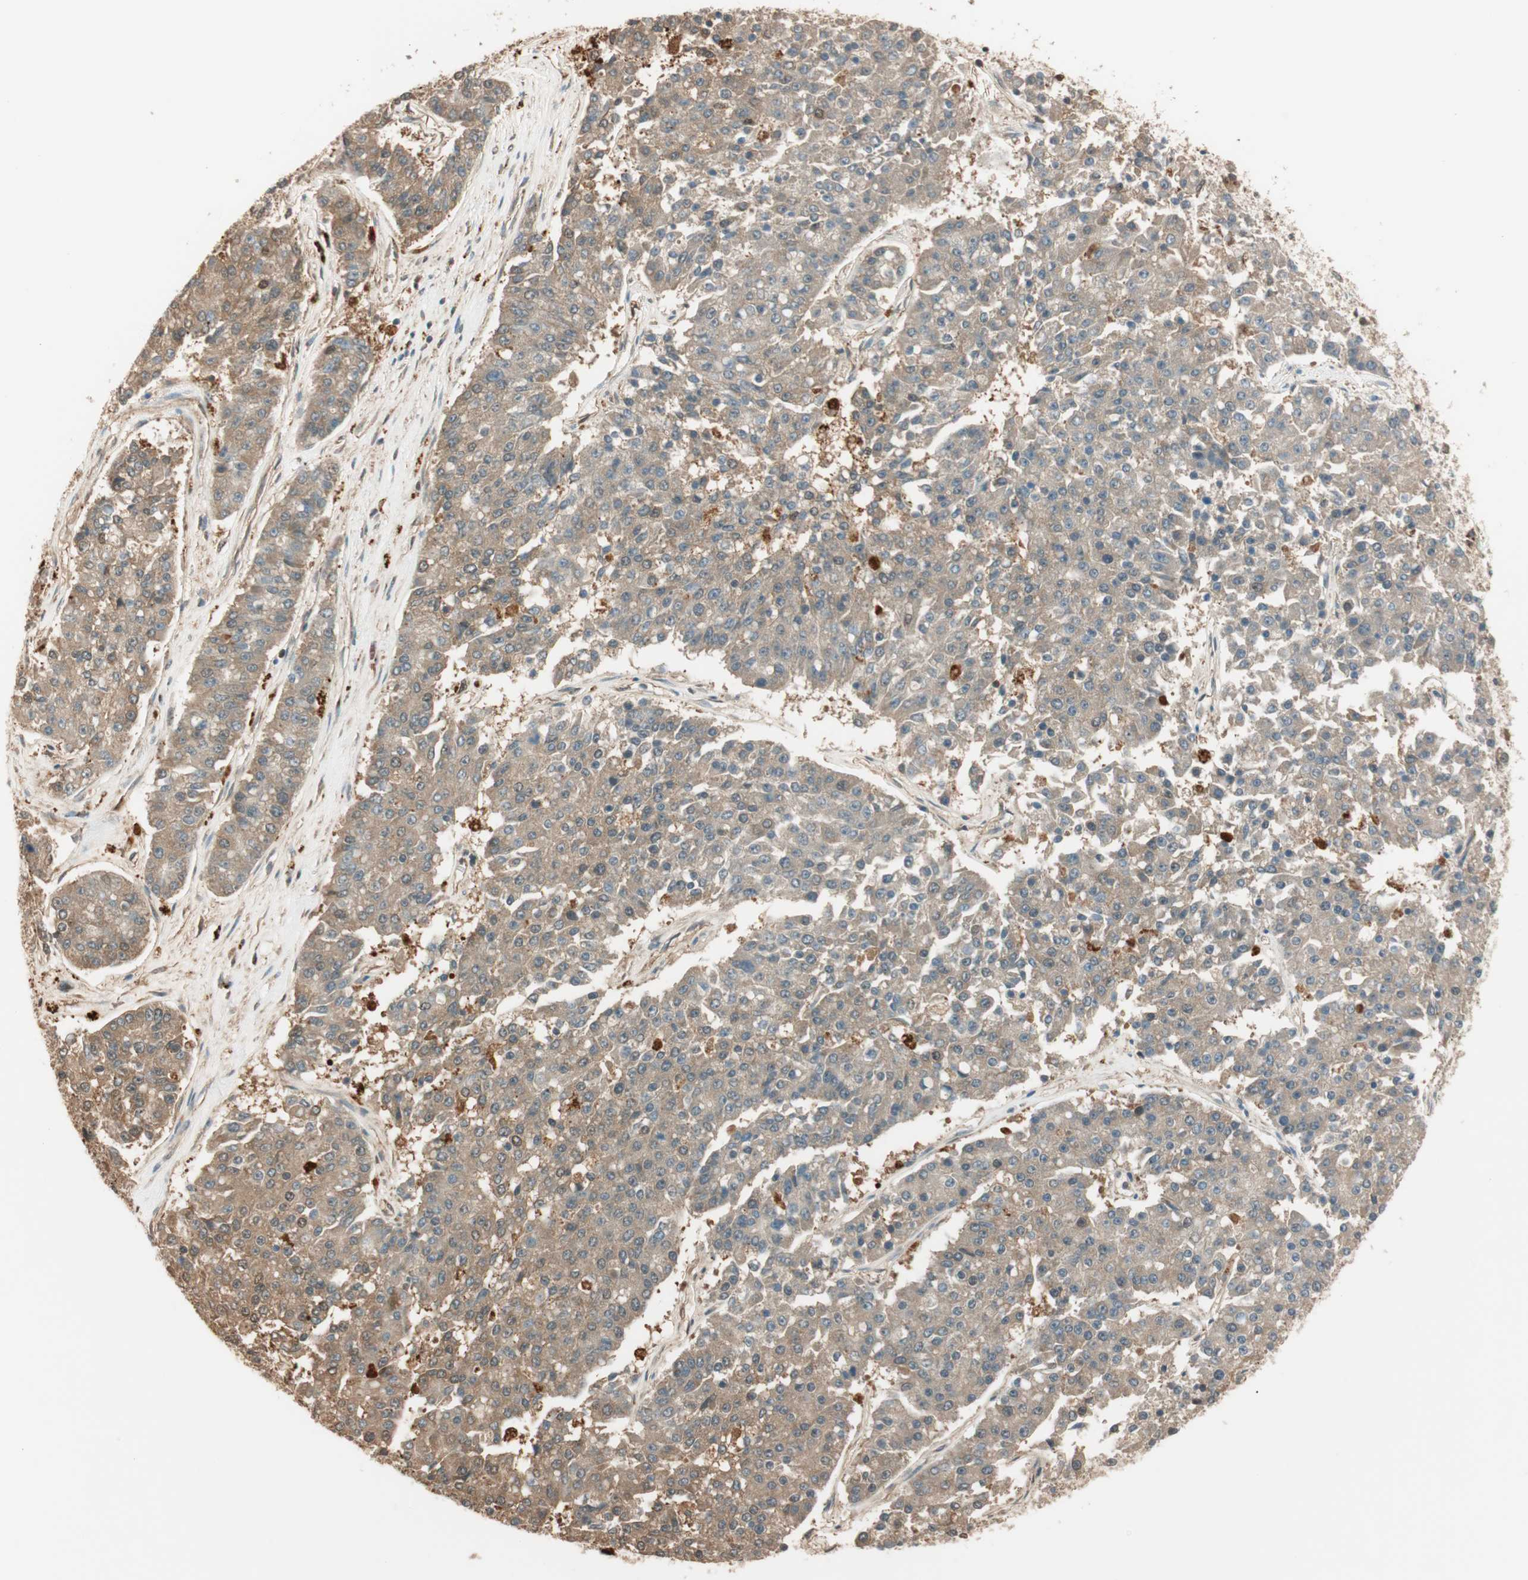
{"staining": {"intensity": "moderate", "quantity": ">75%", "location": "cytoplasmic/membranous"}, "tissue": "pancreatic cancer", "cell_type": "Tumor cells", "image_type": "cancer", "snomed": [{"axis": "morphology", "description": "Adenocarcinoma, NOS"}, {"axis": "topography", "description": "Pancreas"}], "caption": "Immunohistochemical staining of adenocarcinoma (pancreatic) shows medium levels of moderate cytoplasmic/membranous protein expression in about >75% of tumor cells.", "gene": "ZNF443", "patient": {"sex": "male", "age": 50}}